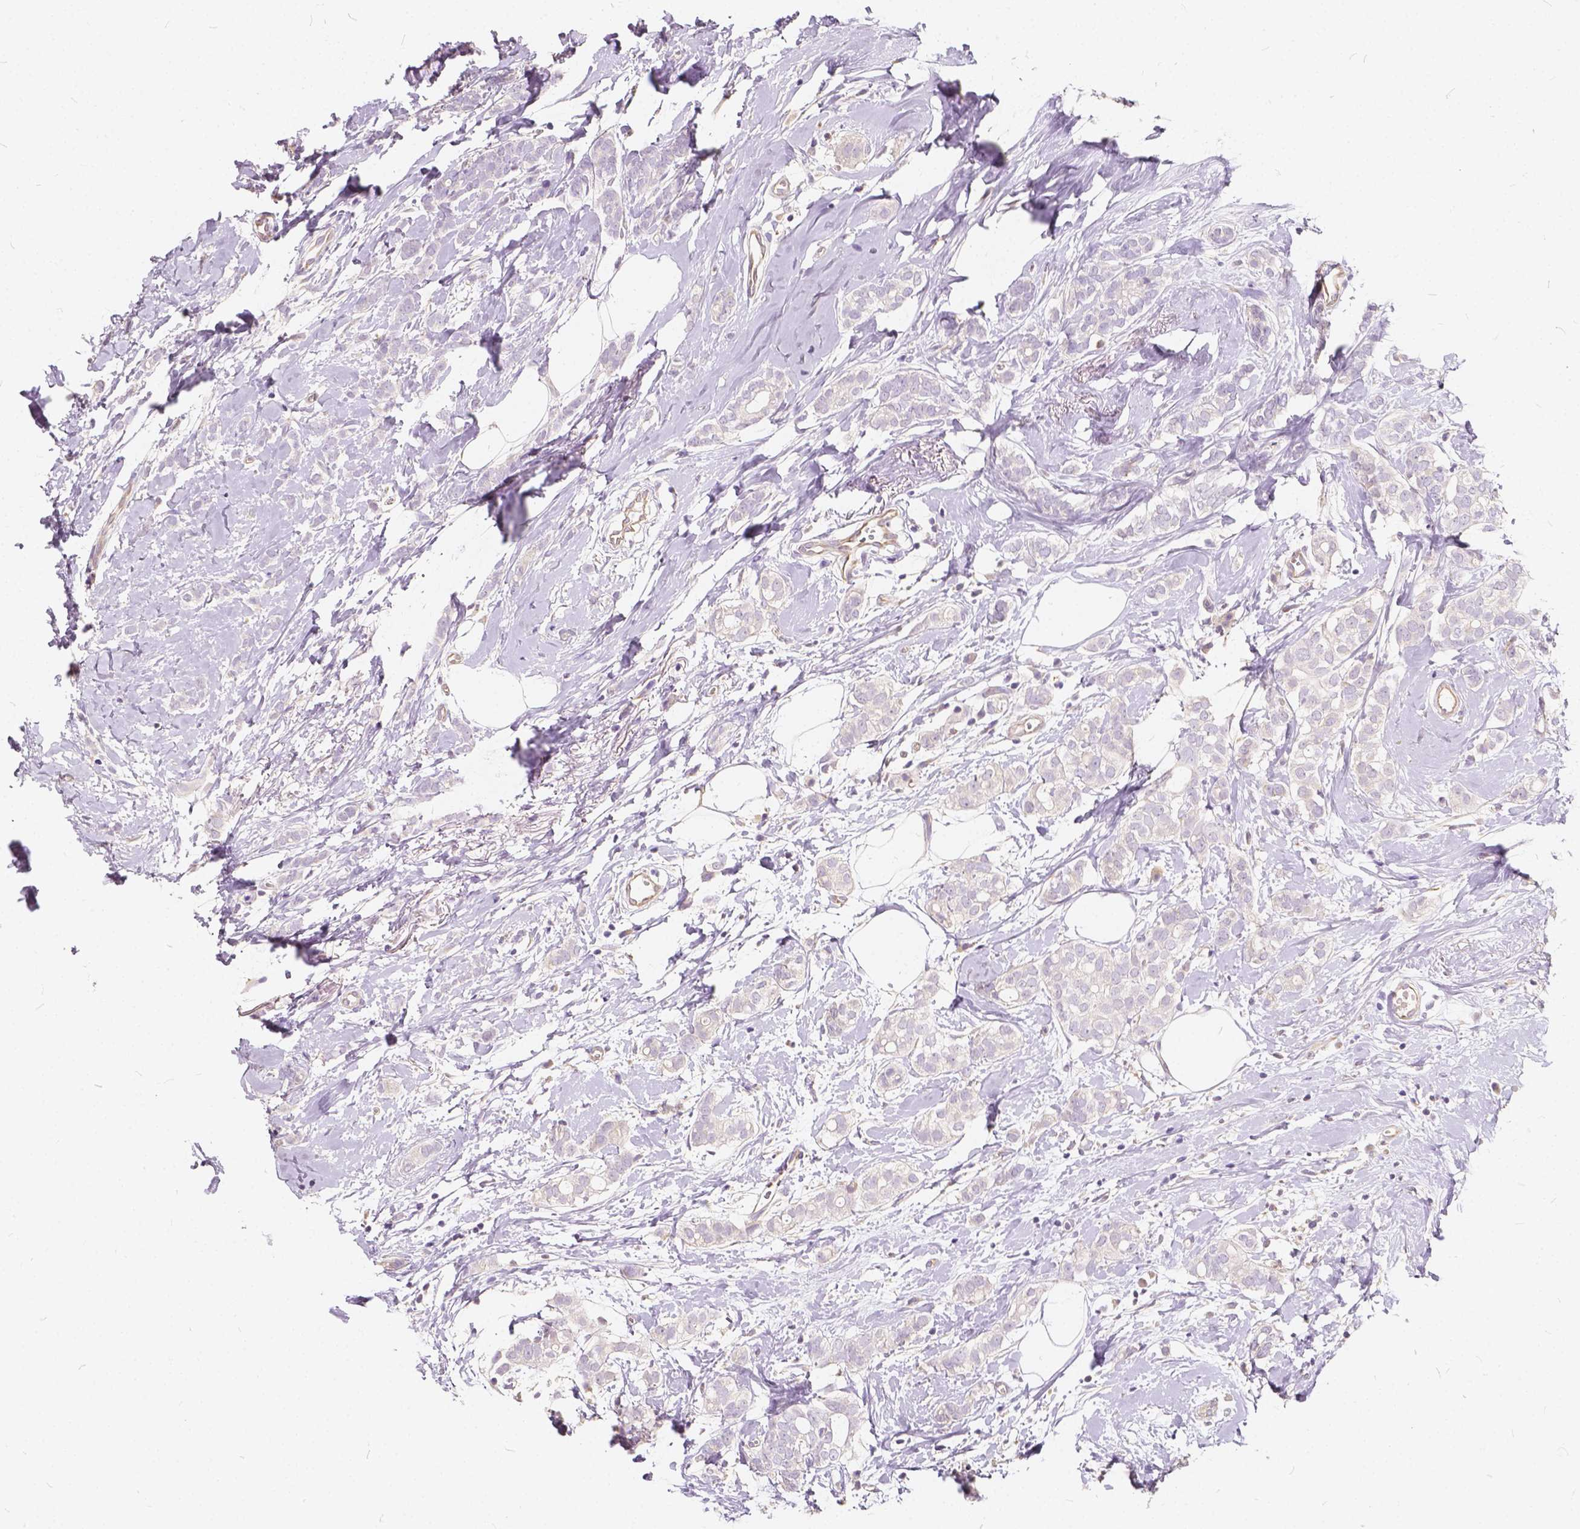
{"staining": {"intensity": "negative", "quantity": "none", "location": "none"}, "tissue": "breast cancer", "cell_type": "Tumor cells", "image_type": "cancer", "snomed": [{"axis": "morphology", "description": "Duct carcinoma"}, {"axis": "topography", "description": "Breast"}], "caption": "Immunohistochemistry micrograph of neoplastic tissue: breast invasive ductal carcinoma stained with DAB displays no significant protein expression in tumor cells.", "gene": "KIAA0513", "patient": {"sex": "female", "age": 40}}